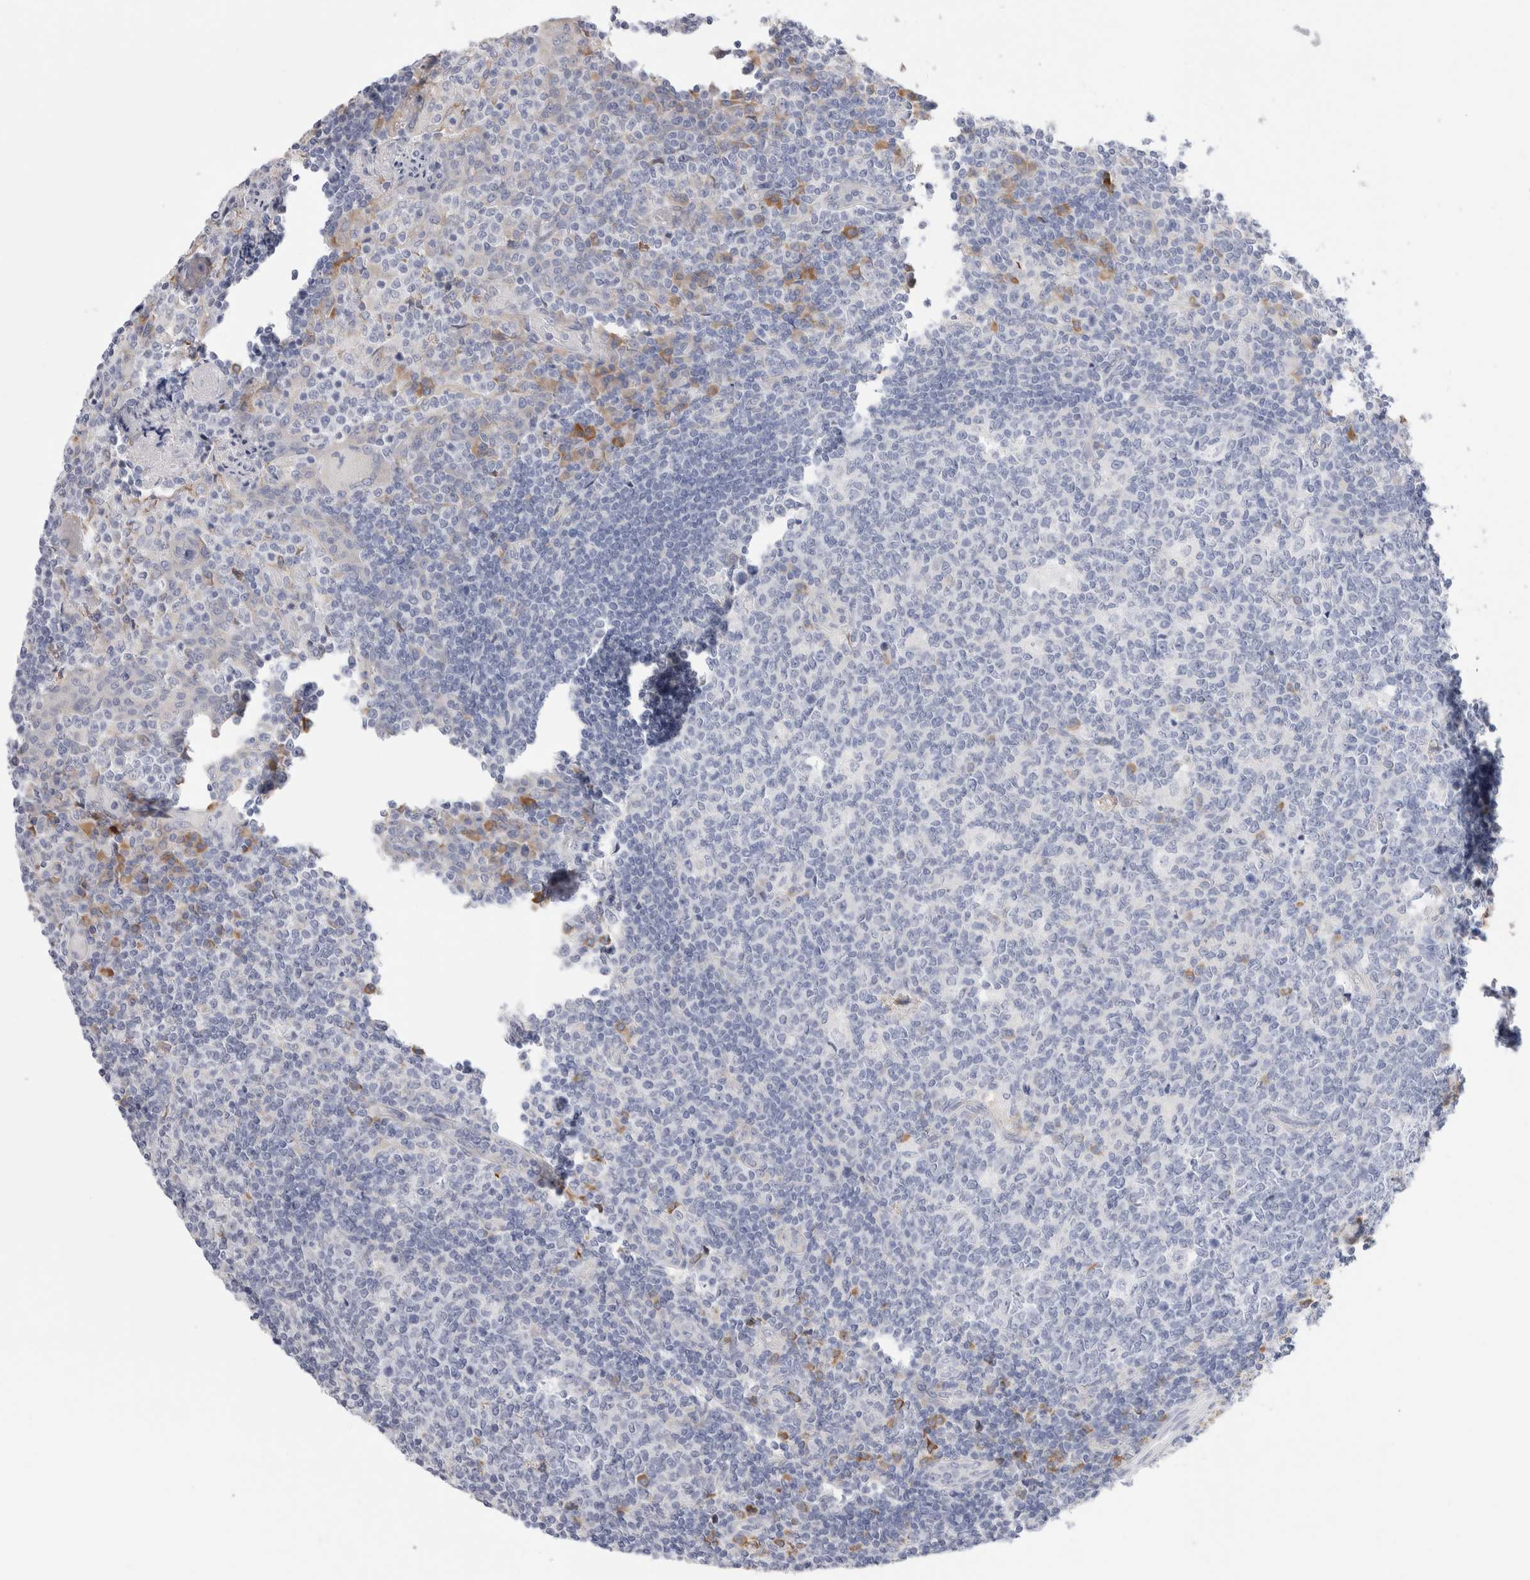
{"staining": {"intensity": "moderate", "quantity": "<25%", "location": "cytoplasmic/membranous"}, "tissue": "tonsil", "cell_type": "Germinal center cells", "image_type": "normal", "snomed": [{"axis": "morphology", "description": "Normal tissue, NOS"}, {"axis": "topography", "description": "Tonsil"}], "caption": "A high-resolution histopathology image shows immunohistochemistry staining of benign tonsil, which reveals moderate cytoplasmic/membranous expression in about <25% of germinal center cells.", "gene": "CSK", "patient": {"sex": "female", "age": 19}}